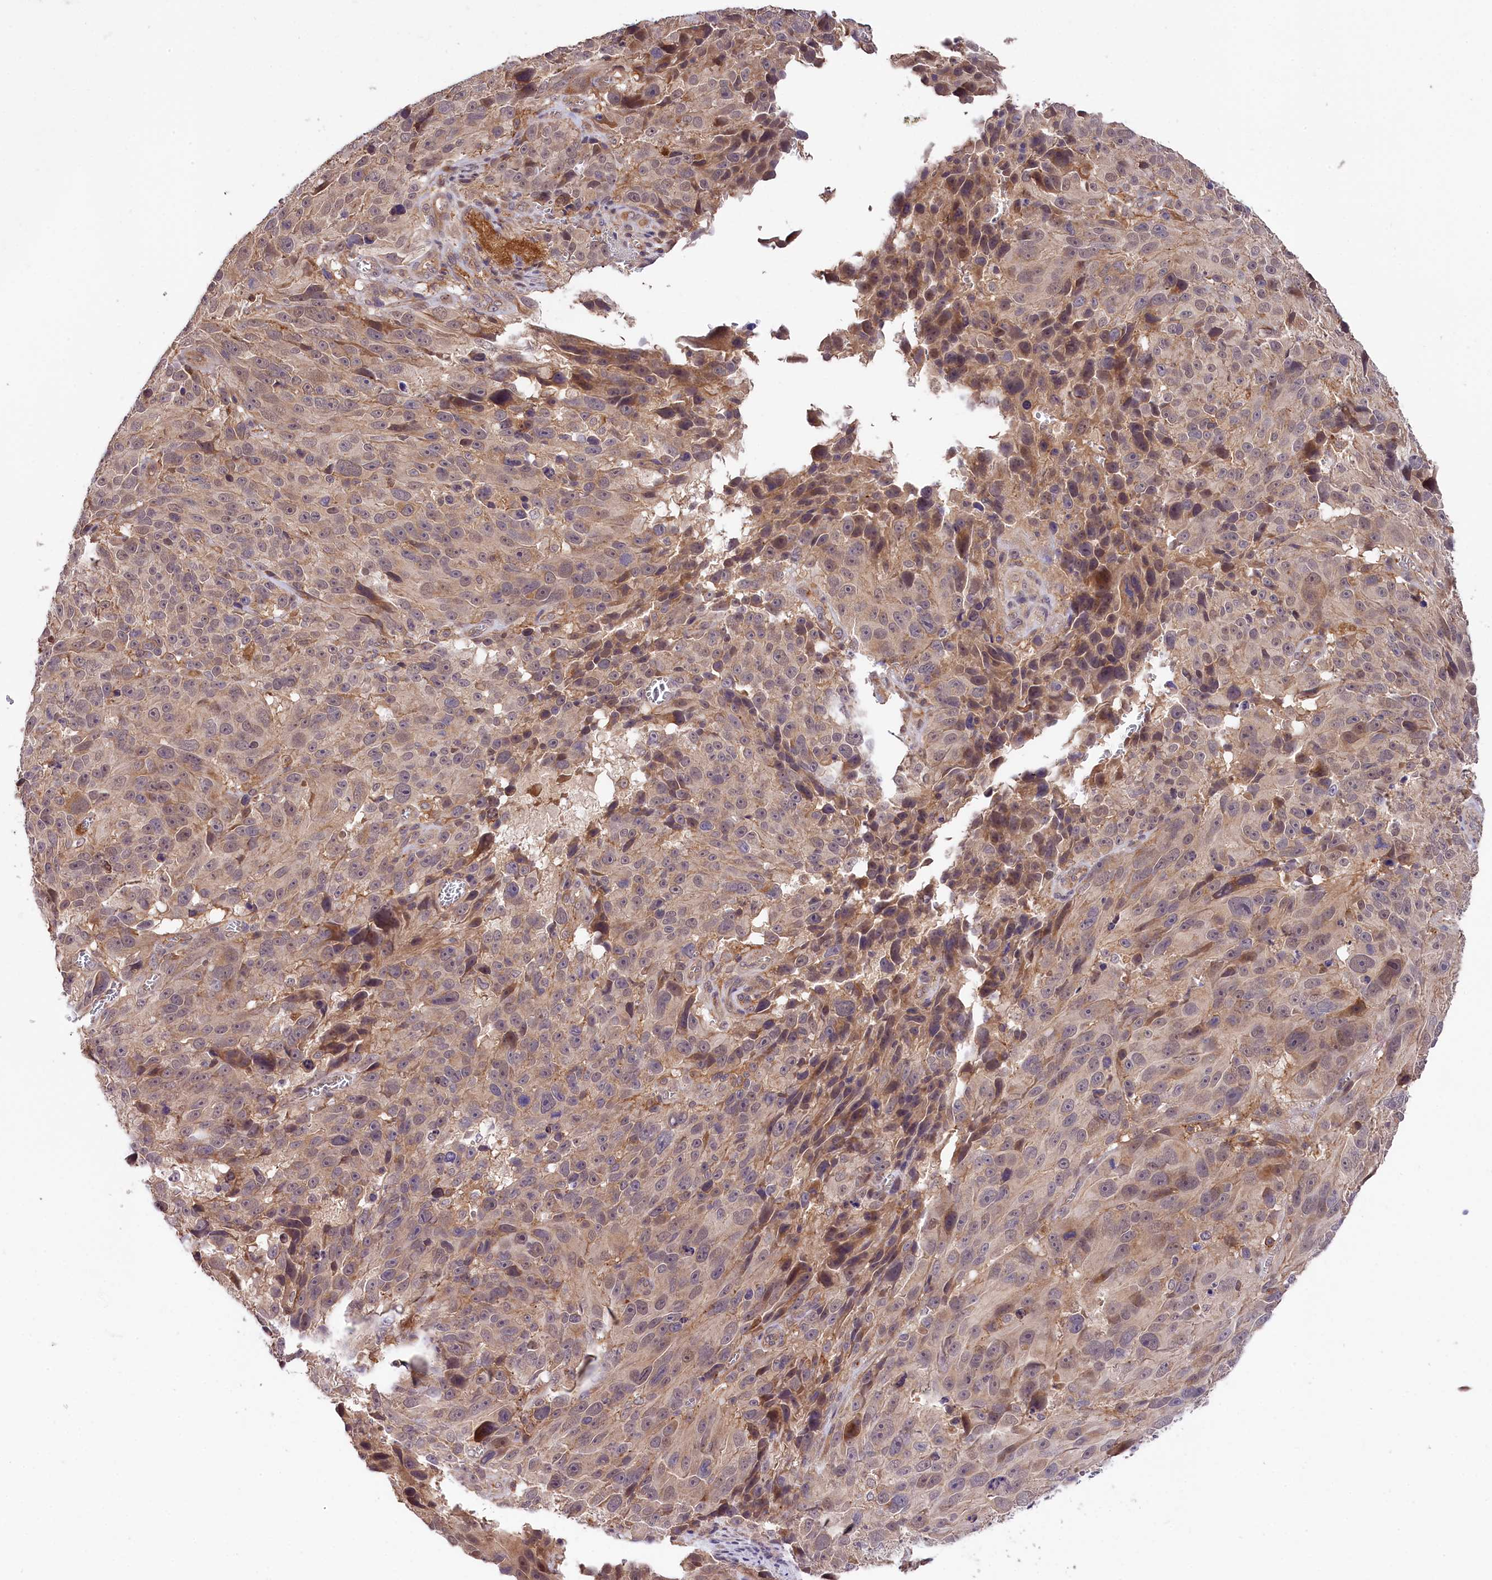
{"staining": {"intensity": "moderate", "quantity": "<25%", "location": "cytoplasmic/membranous,nuclear"}, "tissue": "melanoma", "cell_type": "Tumor cells", "image_type": "cancer", "snomed": [{"axis": "morphology", "description": "Malignant melanoma, NOS"}, {"axis": "topography", "description": "Skin"}], "caption": "Immunohistochemistry photomicrograph of human melanoma stained for a protein (brown), which reveals low levels of moderate cytoplasmic/membranous and nuclear positivity in approximately <25% of tumor cells.", "gene": "SKIDA1", "patient": {"sex": "male", "age": 84}}